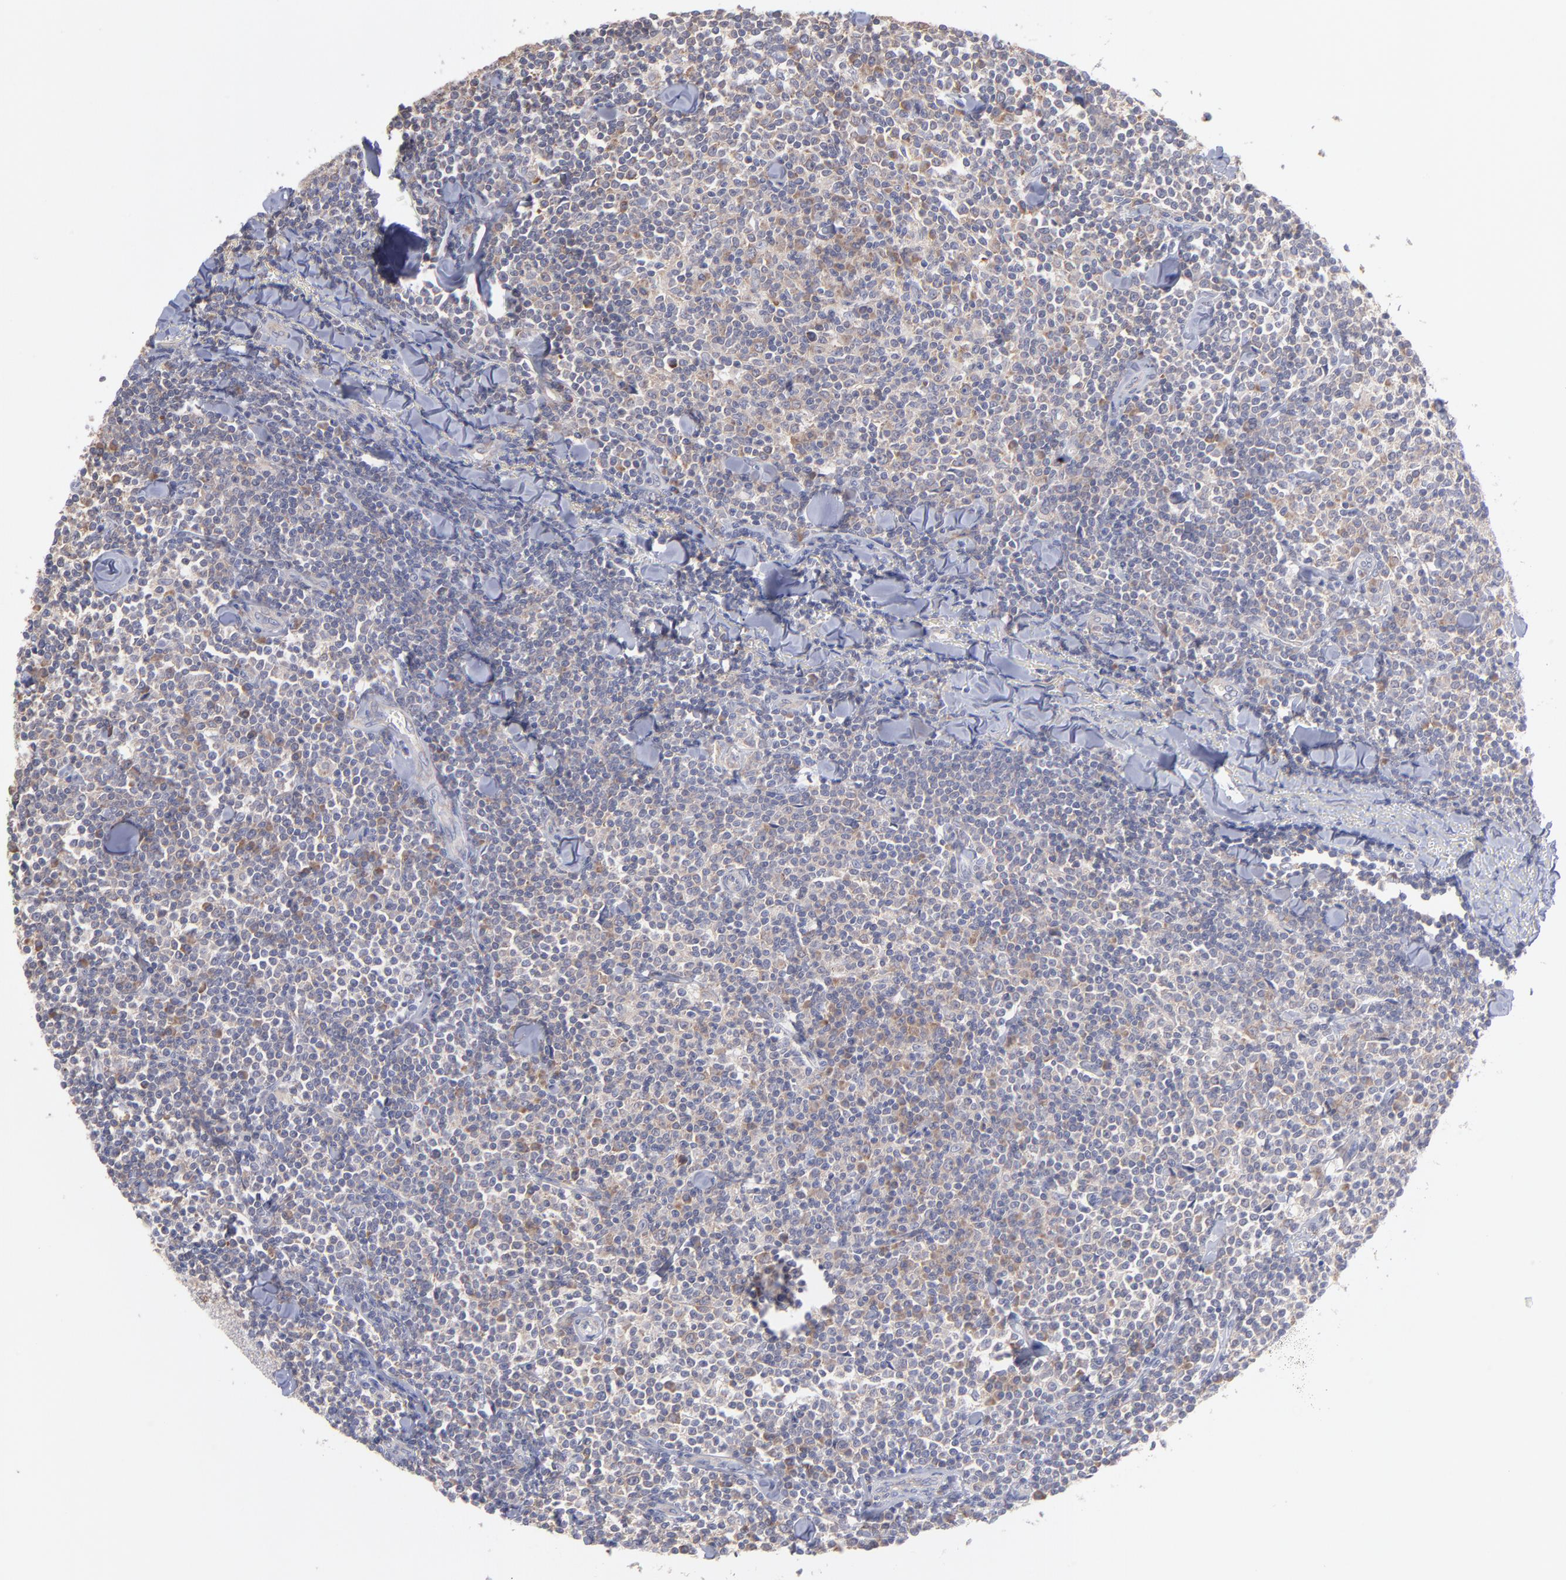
{"staining": {"intensity": "weak", "quantity": "<25%", "location": "cytoplasmic/membranous"}, "tissue": "lymphoma", "cell_type": "Tumor cells", "image_type": "cancer", "snomed": [{"axis": "morphology", "description": "Malignant lymphoma, non-Hodgkin's type, Low grade"}, {"axis": "topography", "description": "Soft tissue"}], "caption": "Immunohistochemistry photomicrograph of neoplastic tissue: human lymphoma stained with DAB exhibits no significant protein positivity in tumor cells. (Brightfield microscopy of DAB immunohistochemistry (IHC) at high magnification).", "gene": "RPLP0", "patient": {"sex": "male", "age": 92}}